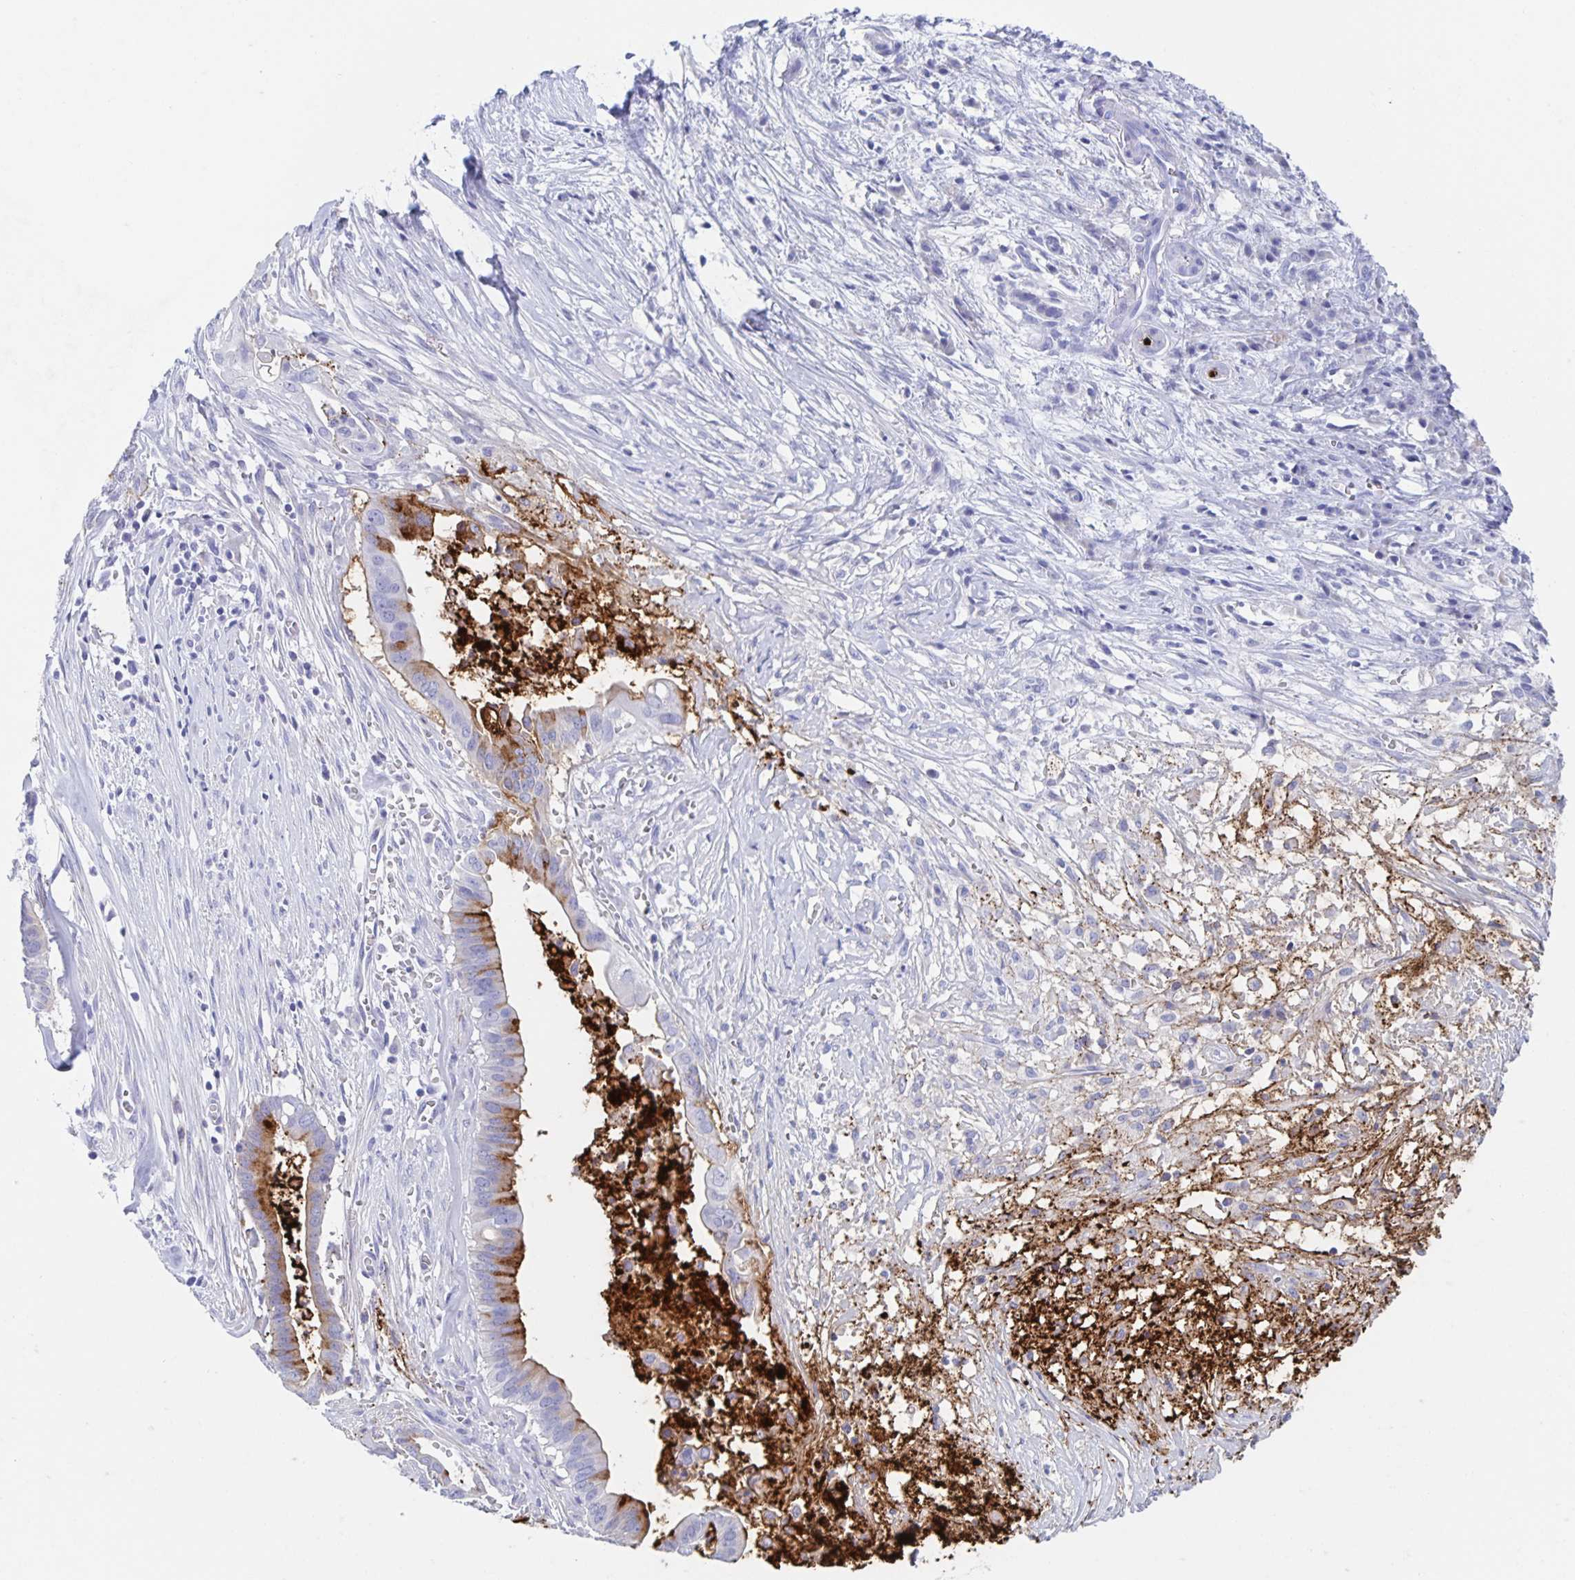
{"staining": {"intensity": "strong", "quantity": "<25%", "location": "cytoplasmic/membranous"}, "tissue": "pancreatic cancer", "cell_type": "Tumor cells", "image_type": "cancer", "snomed": [{"axis": "morphology", "description": "Adenocarcinoma, NOS"}, {"axis": "topography", "description": "Pancreas"}], "caption": "About <25% of tumor cells in human pancreatic adenocarcinoma exhibit strong cytoplasmic/membranous protein expression as visualized by brown immunohistochemical staining.", "gene": "DMBT1", "patient": {"sex": "male", "age": 61}}